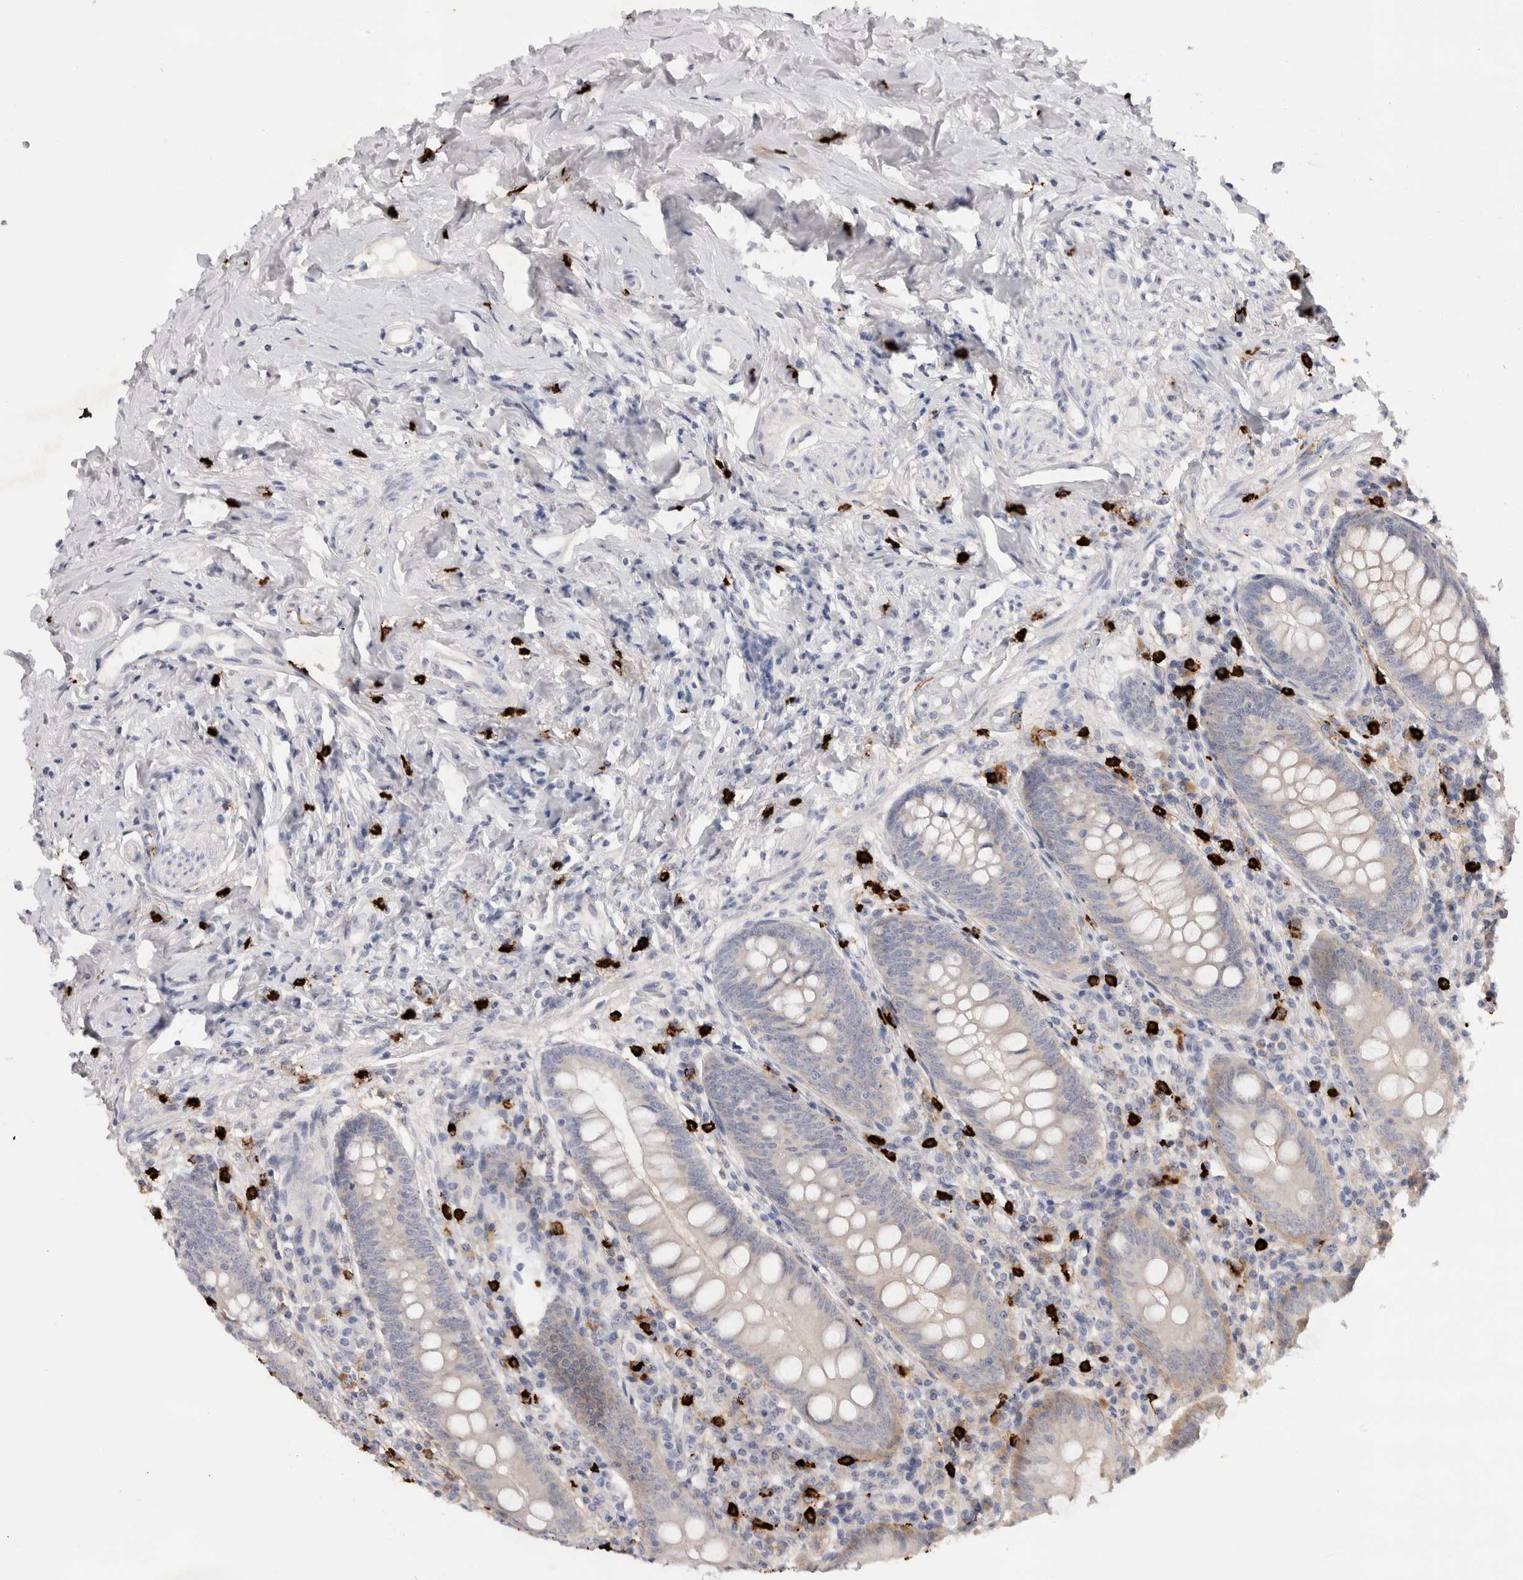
{"staining": {"intensity": "negative", "quantity": "none", "location": "none"}, "tissue": "appendix", "cell_type": "Glandular cells", "image_type": "normal", "snomed": [{"axis": "morphology", "description": "Normal tissue, NOS"}, {"axis": "topography", "description": "Appendix"}], "caption": "This is an immunohistochemistry (IHC) image of normal human appendix. There is no positivity in glandular cells.", "gene": "SPINK2", "patient": {"sex": "female", "age": 54}}